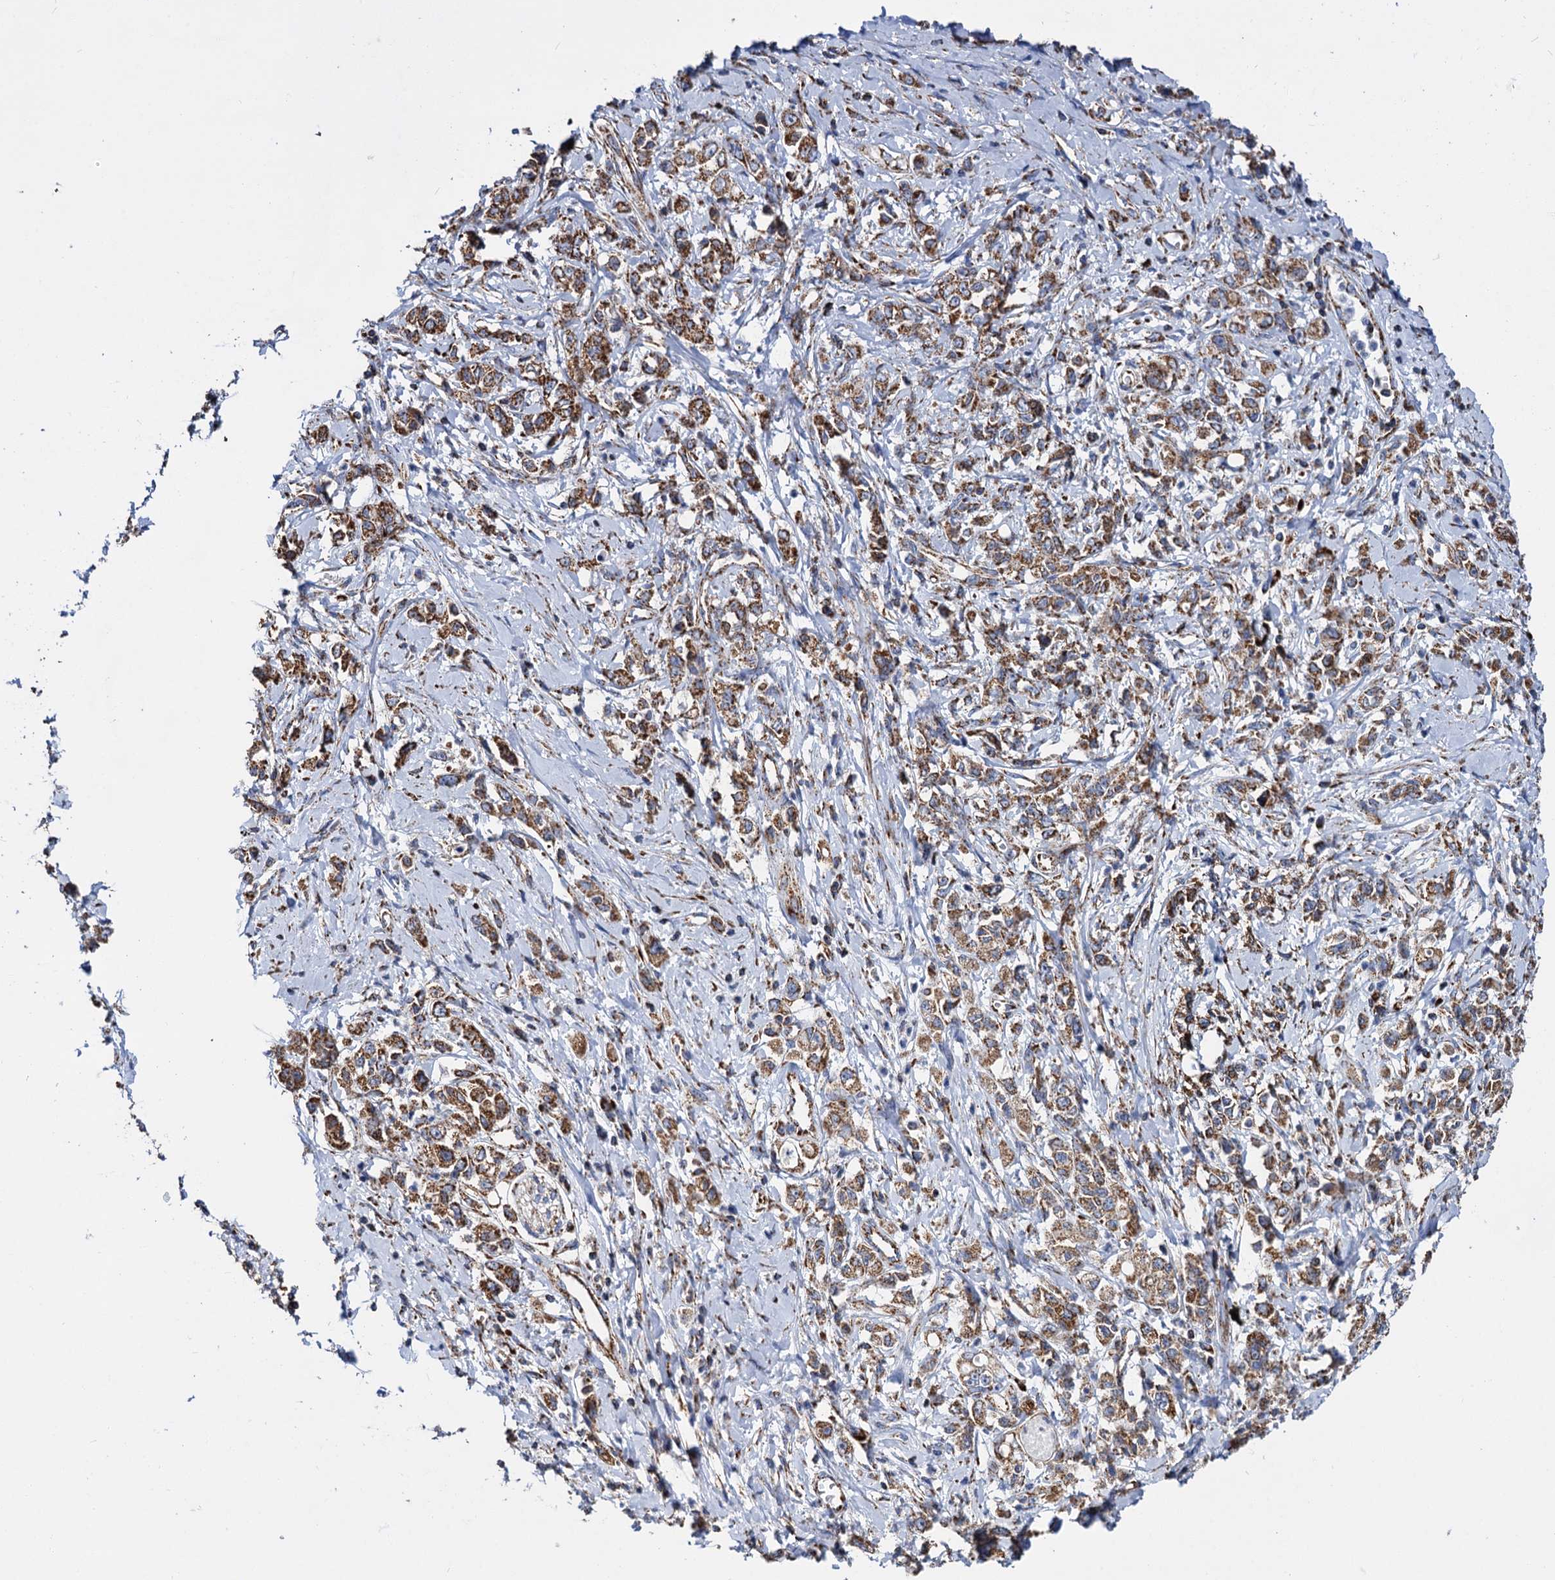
{"staining": {"intensity": "strong", "quantity": ">75%", "location": "cytoplasmic/membranous"}, "tissue": "stomach cancer", "cell_type": "Tumor cells", "image_type": "cancer", "snomed": [{"axis": "morphology", "description": "Adenocarcinoma, NOS"}, {"axis": "topography", "description": "Stomach"}], "caption": "The photomicrograph displays immunohistochemical staining of stomach cancer (adenocarcinoma). There is strong cytoplasmic/membranous expression is identified in approximately >75% of tumor cells.", "gene": "TIMM10", "patient": {"sex": "female", "age": 76}}